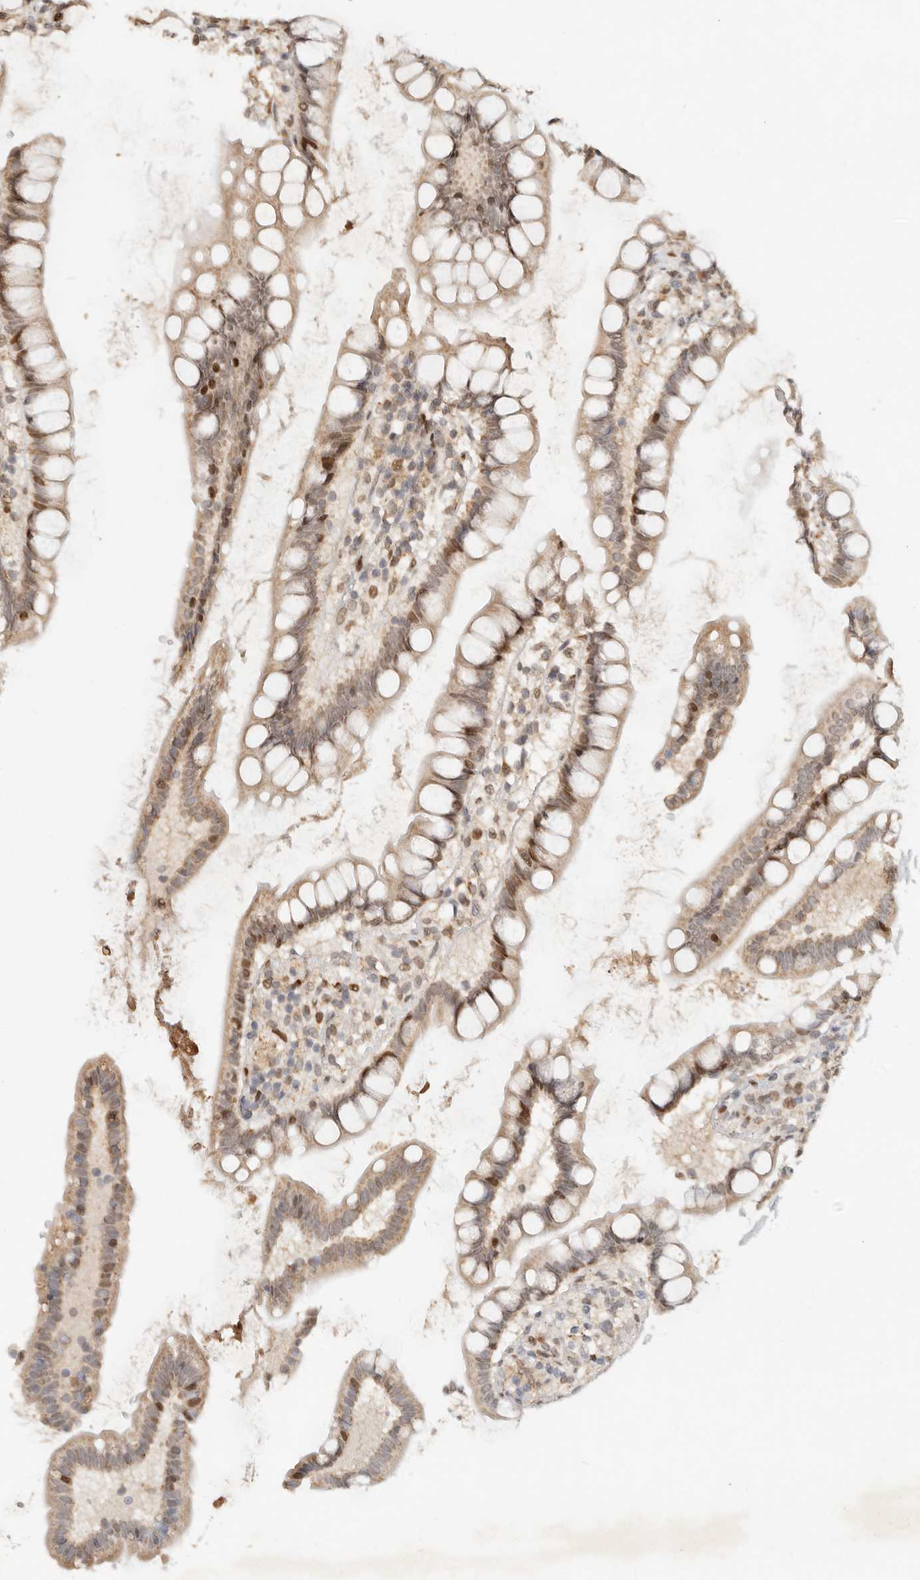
{"staining": {"intensity": "moderate", "quantity": "25%-75%", "location": "nuclear"}, "tissue": "small intestine", "cell_type": "Glandular cells", "image_type": "normal", "snomed": [{"axis": "morphology", "description": "Normal tissue, NOS"}, {"axis": "topography", "description": "Small intestine"}], "caption": "A brown stain highlights moderate nuclear staining of a protein in glandular cells of normal small intestine.", "gene": "NPAS2", "patient": {"sex": "female", "age": 84}}